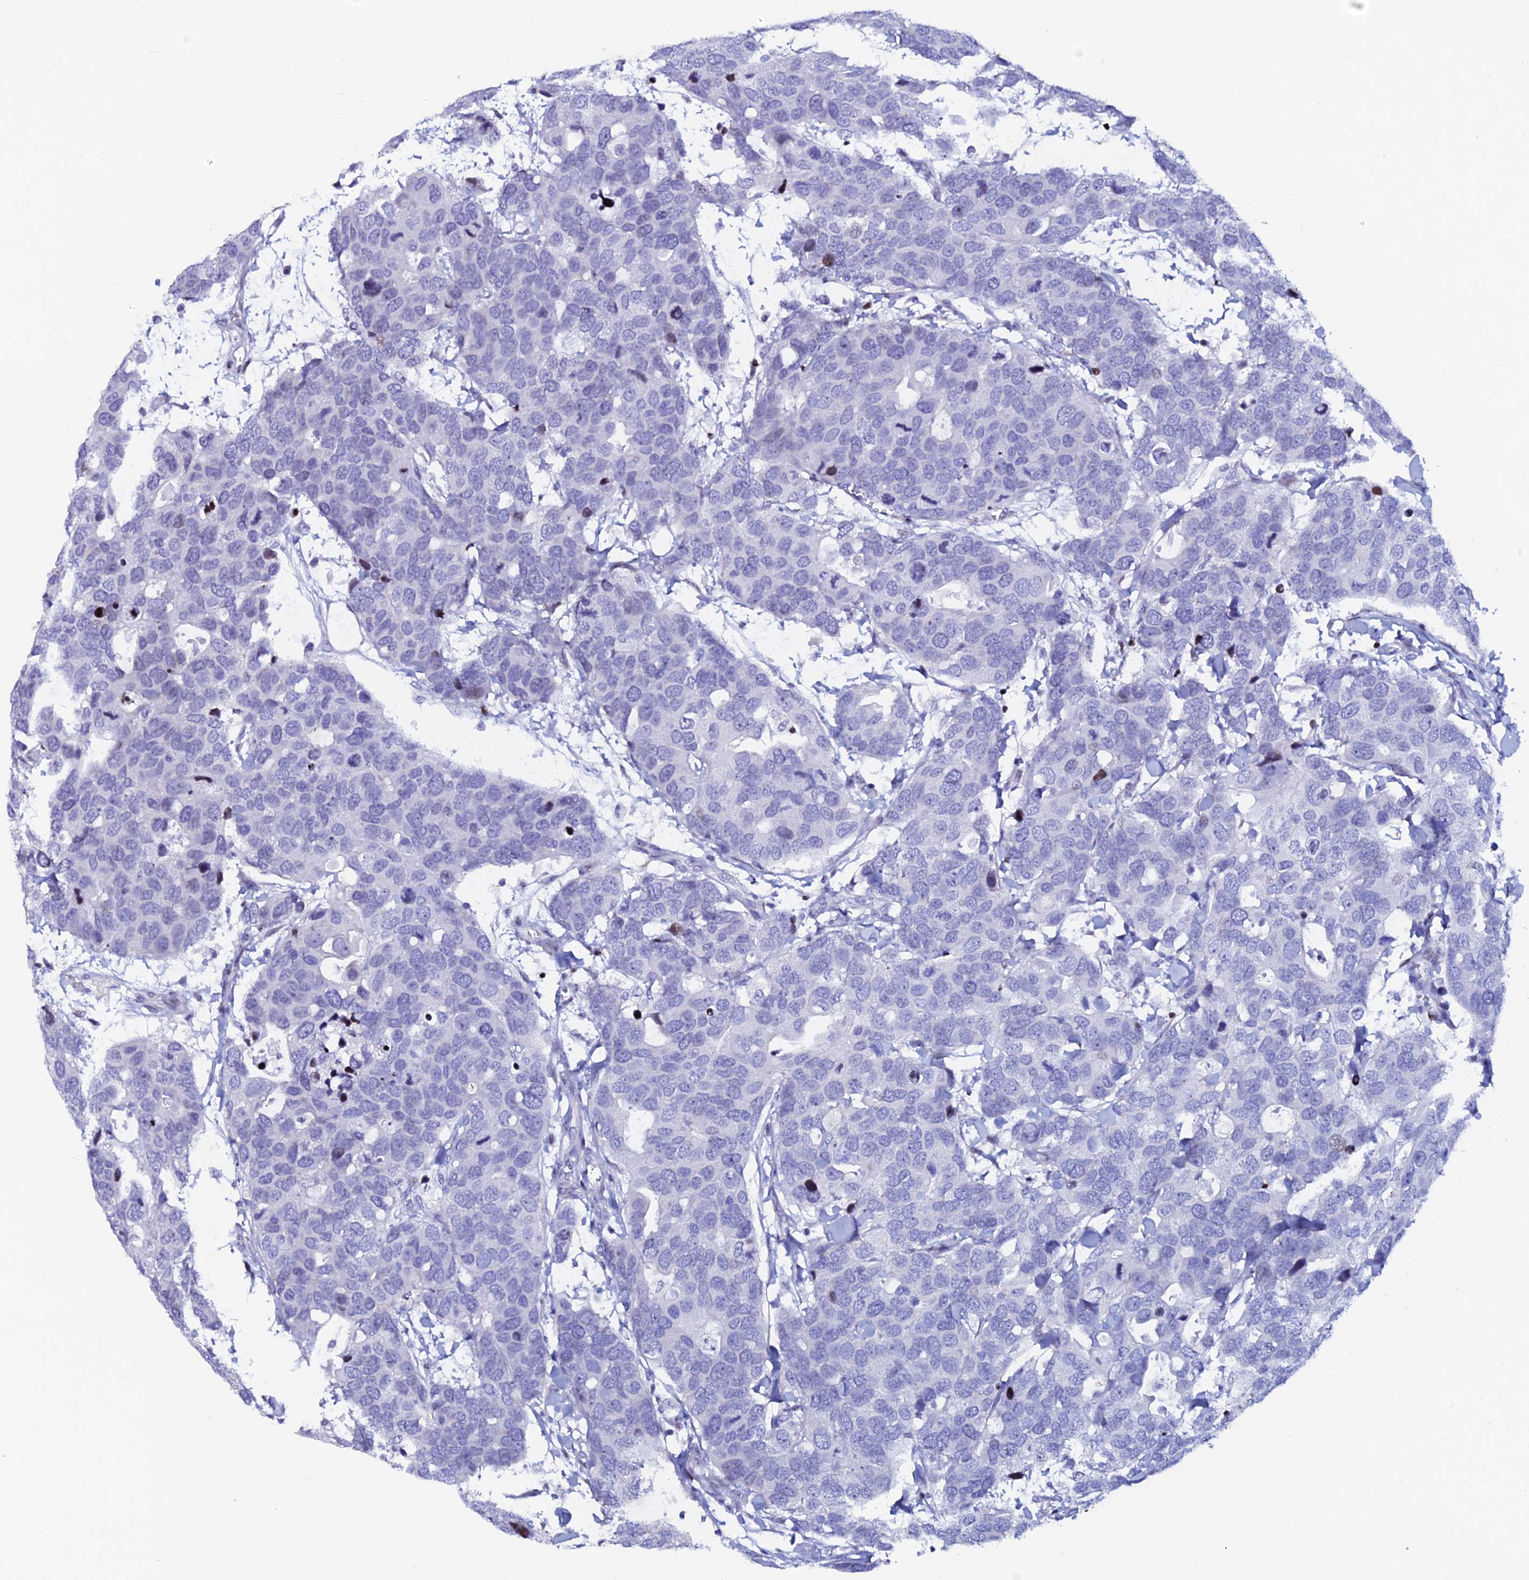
{"staining": {"intensity": "negative", "quantity": "none", "location": "none"}, "tissue": "breast cancer", "cell_type": "Tumor cells", "image_type": "cancer", "snomed": [{"axis": "morphology", "description": "Duct carcinoma"}, {"axis": "topography", "description": "Breast"}], "caption": "High magnification brightfield microscopy of invasive ductal carcinoma (breast) stained with DAB (brown) and counterstained with hematoxylin (blue): tumor cells show no significant expression. (DAB immunohistochemistry (IHC), high magnification).", "gene": "MYNN", "patient": {"sex": "female", "age": 83}}